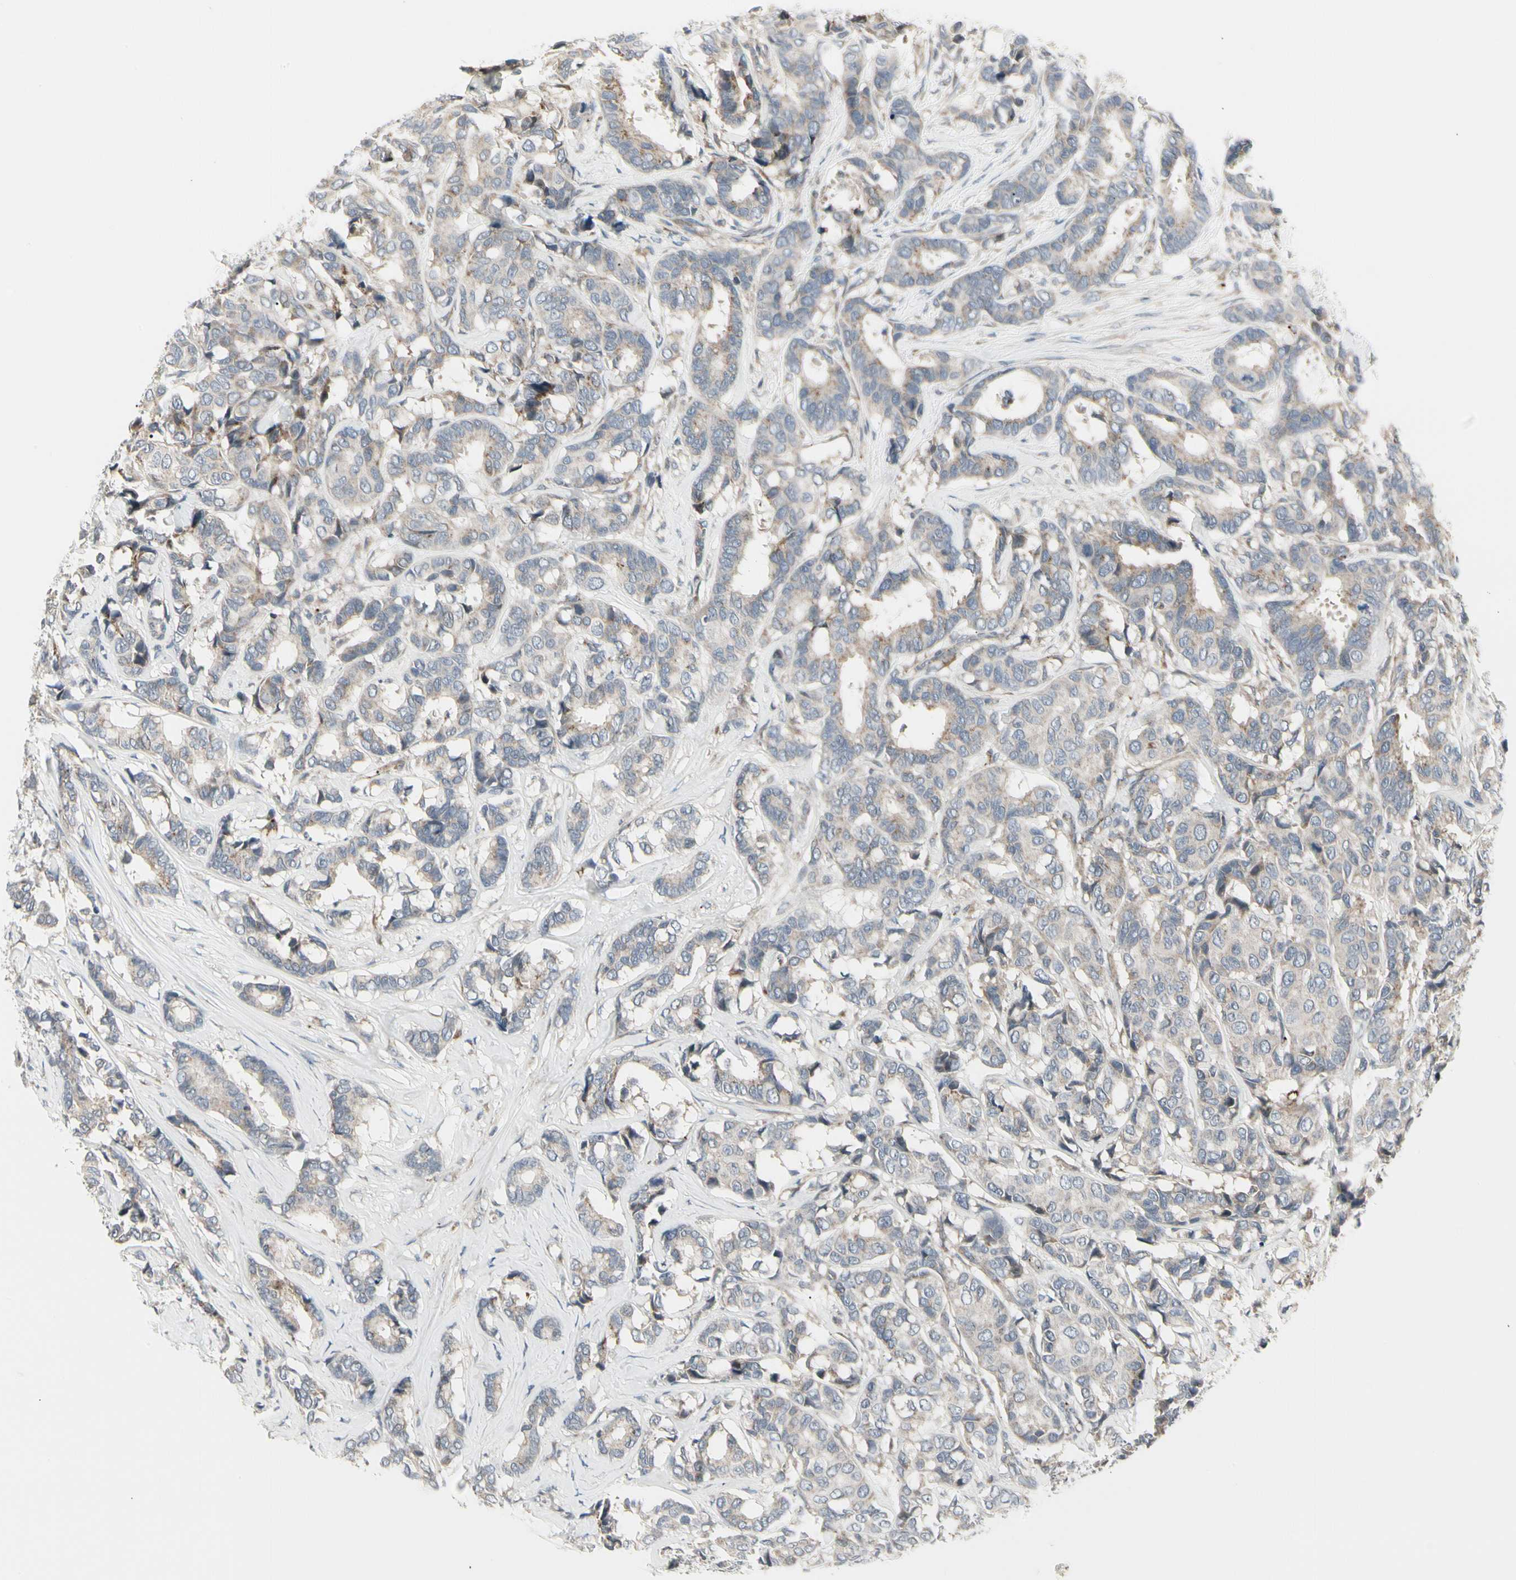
{"staining": {"intensity": "weak", "quantity": "25%-75%", "location": "cytoplasmic/membranous"}, "tissue": "breast cancer", "cell_type": "Tumor cells", "image_type": "cancer", "snomed": [{"axis": "morphology", "description": "Duct carcinoma"}, {"axis": "topography", "description": "Breast"}], "caption": "Human breast invasive ductal carcinoma stained with a protein marker exhibits weak staining in tumor cells.", "gene": "GRN", "patient": {"sex": "female", "age": 87}}